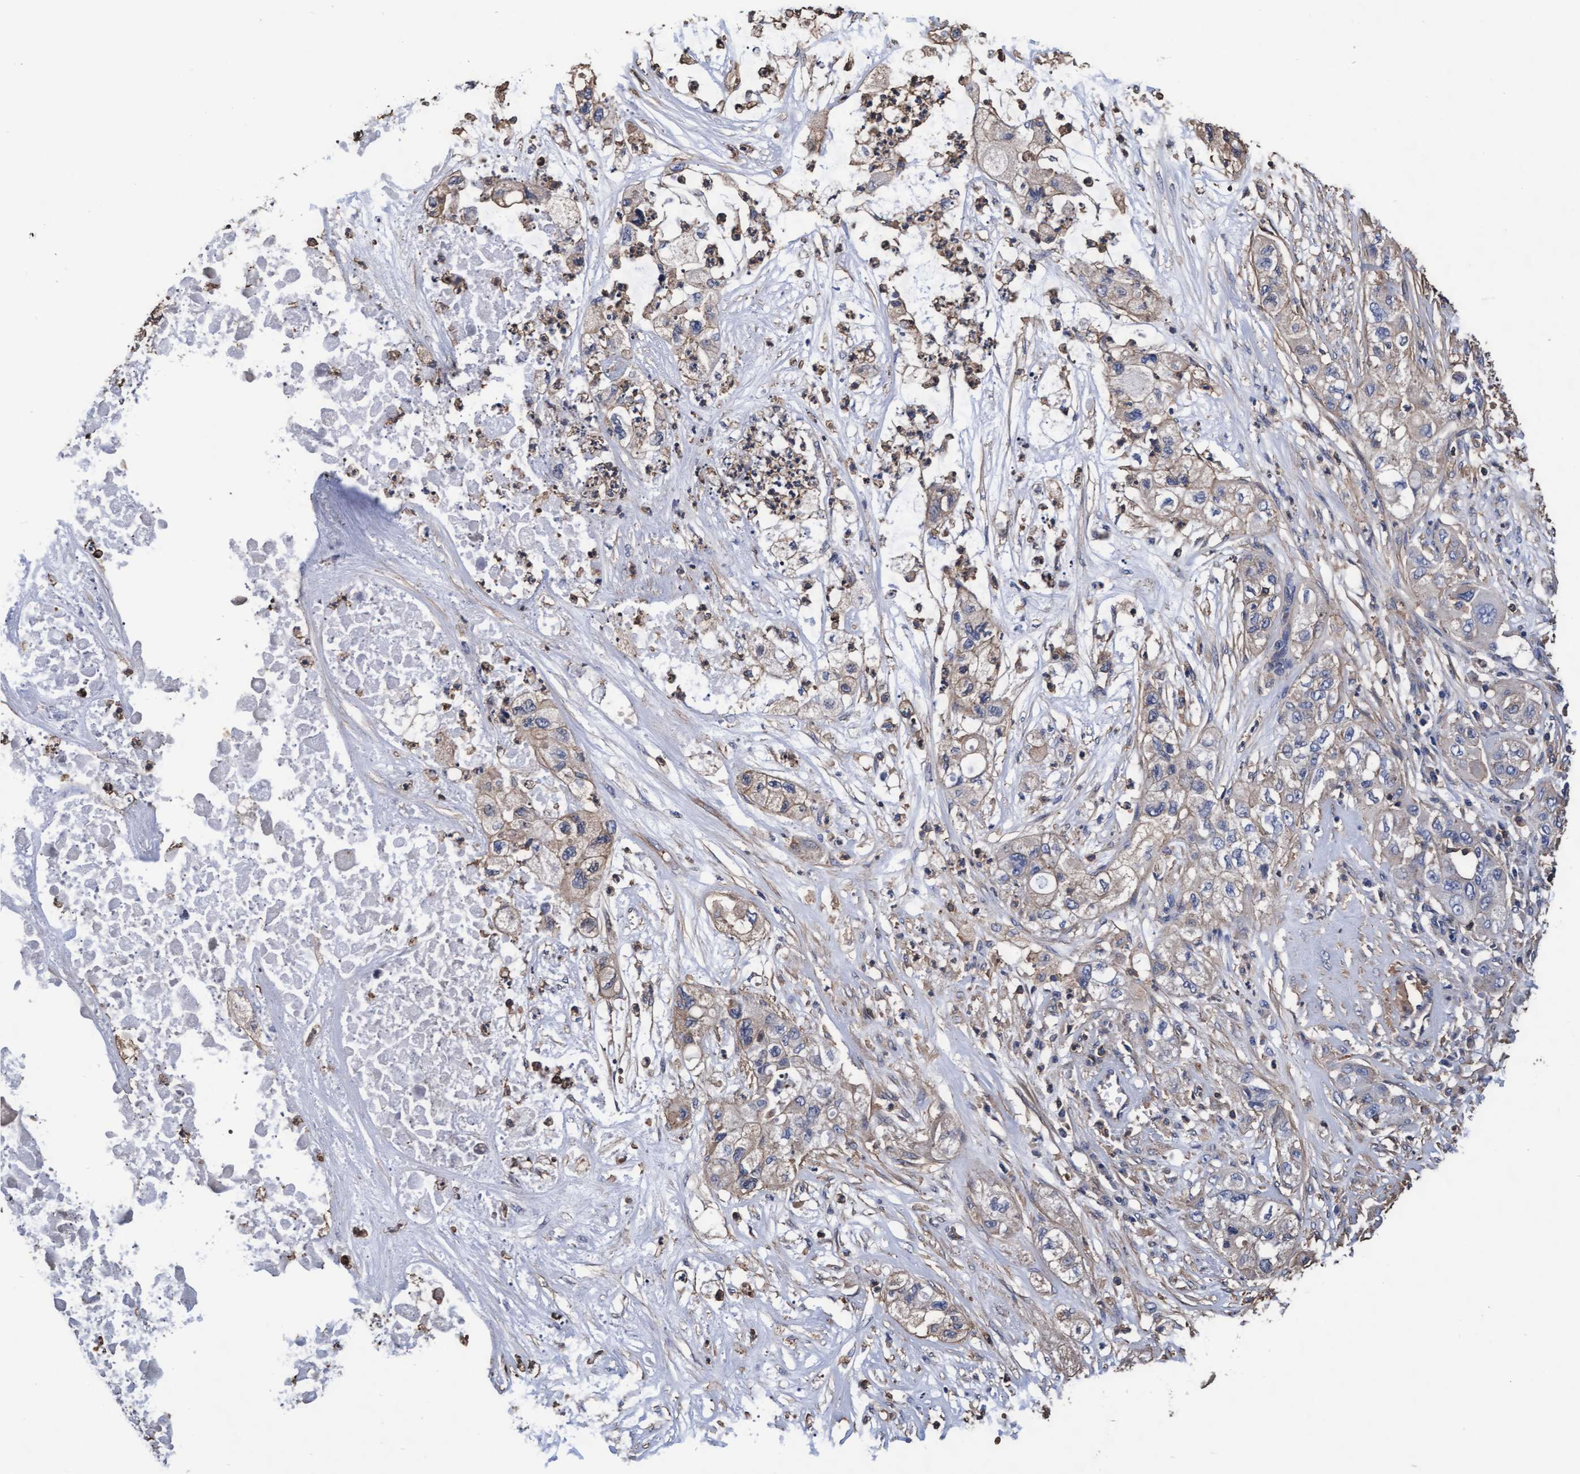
{"staining": {"intensity": "negative", "quantity": "none", "location": "none"}, "tissue": "pancreatic cancer", "cell_type": "Tumor cells", "image_type": "cancer", "snomed": [{"axis": "morphology", "description": "Adenocarcinoma, NOS"}, {"axis": "topography", "description": "Pancreas"}], "caption": "Tumor cells are negative for brown protein staining in pancreatic adenocarcinoma. (DAB immunohistochemistry (IHC) visualized using brightfield microscopy, high magnification).", "gene": "GRHPR", "patient": {"sex": "female", "age": 78}}